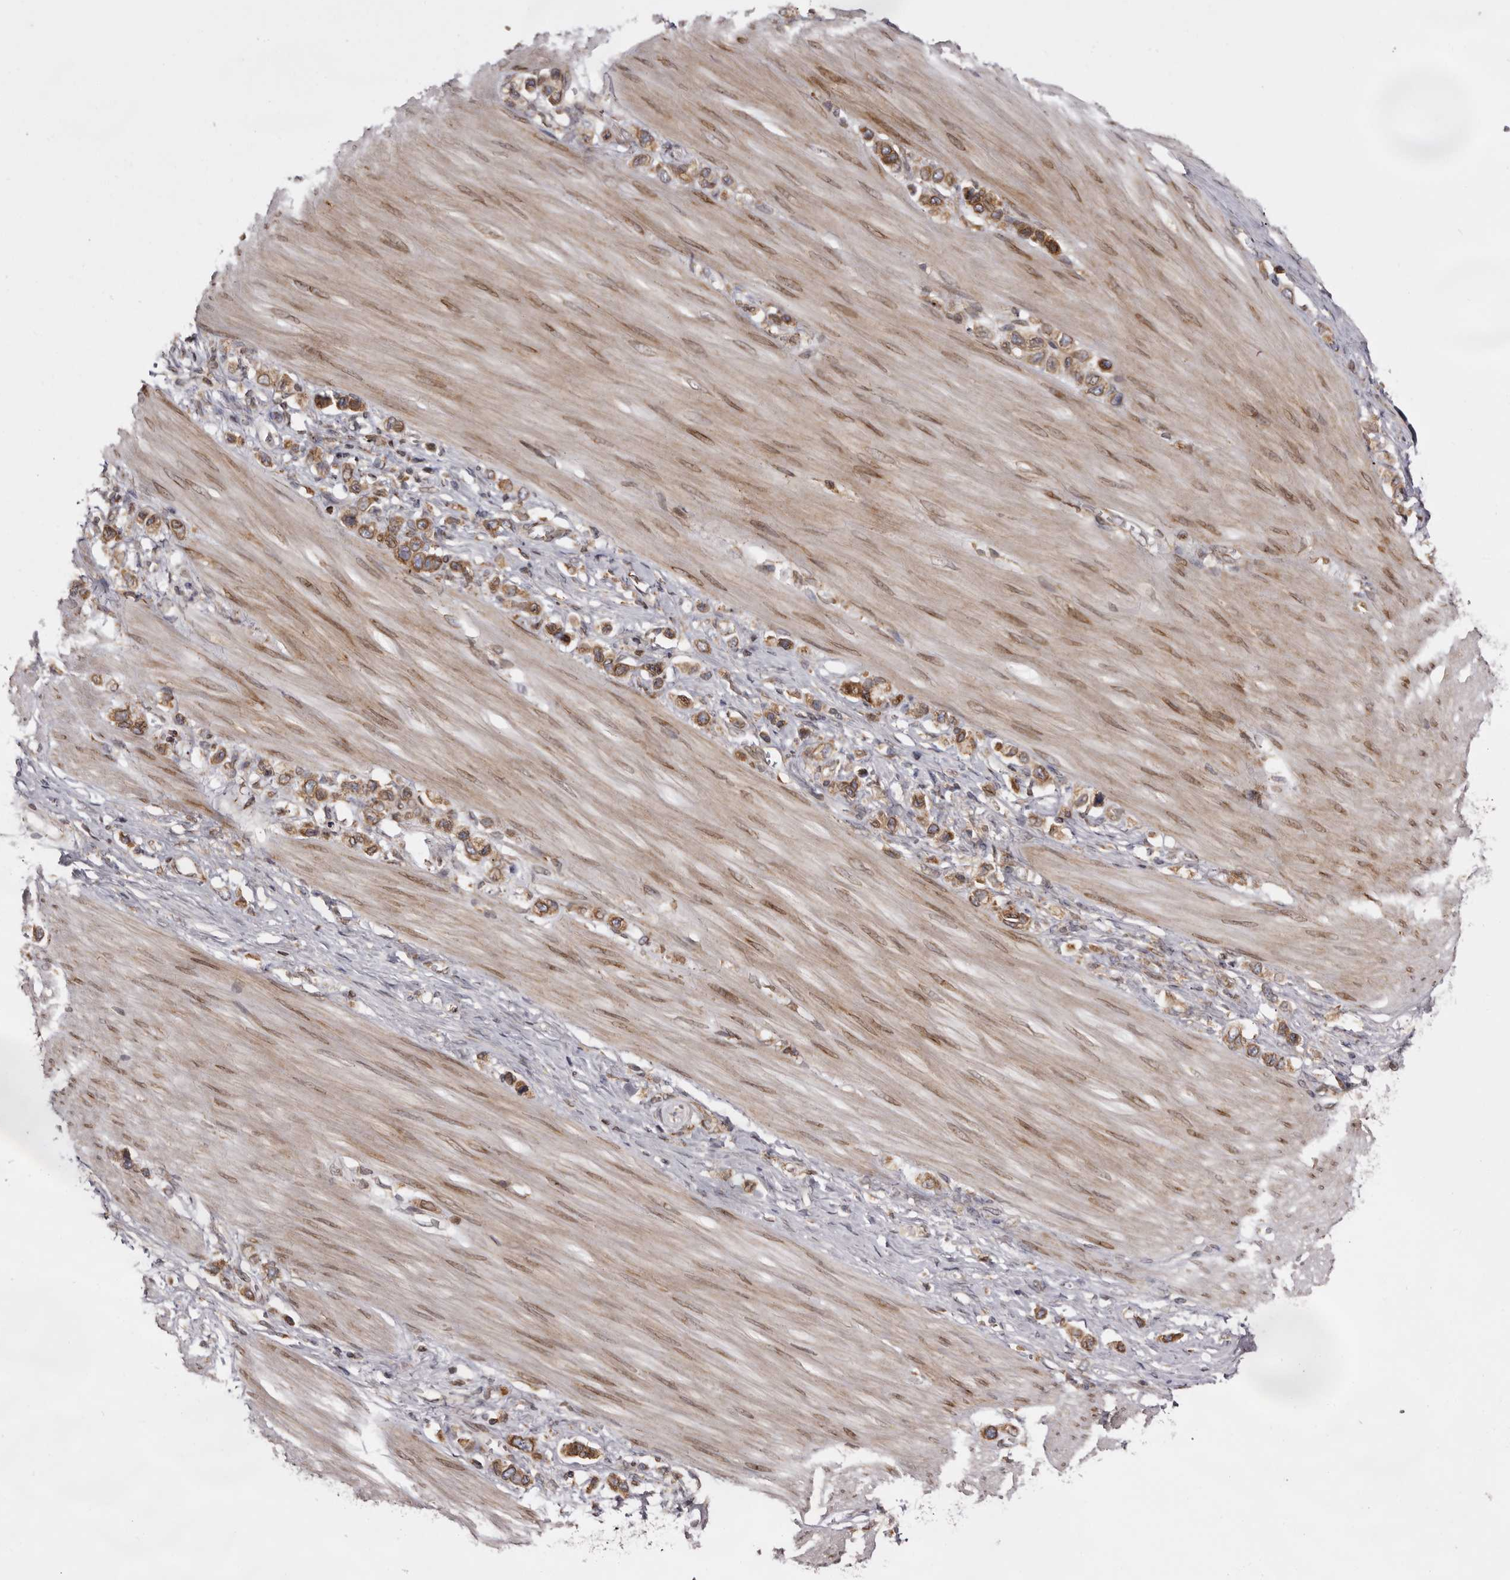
{"staining": {"intensity": "moderate", "quantity": ">75%", "location": "cytoplasmic/membranous"}, "tissue": "stomach cancer", "cell_type": "Tumor cells", "image_type": "cancer", "snomed": [{"axis": "morphology", "description": "Adenocarcinoma, NOS"}, {"axis": "topography", "description": "Stomach"}], "caption": "Human adenocarcinoma (stomach) stained for a protein (brown) shows moderate cytoplasmic/membranous positive expression in about >75% of tumor cells.", "gene": "C4orf3", "patient": {"sex": "female", "age": 65}}